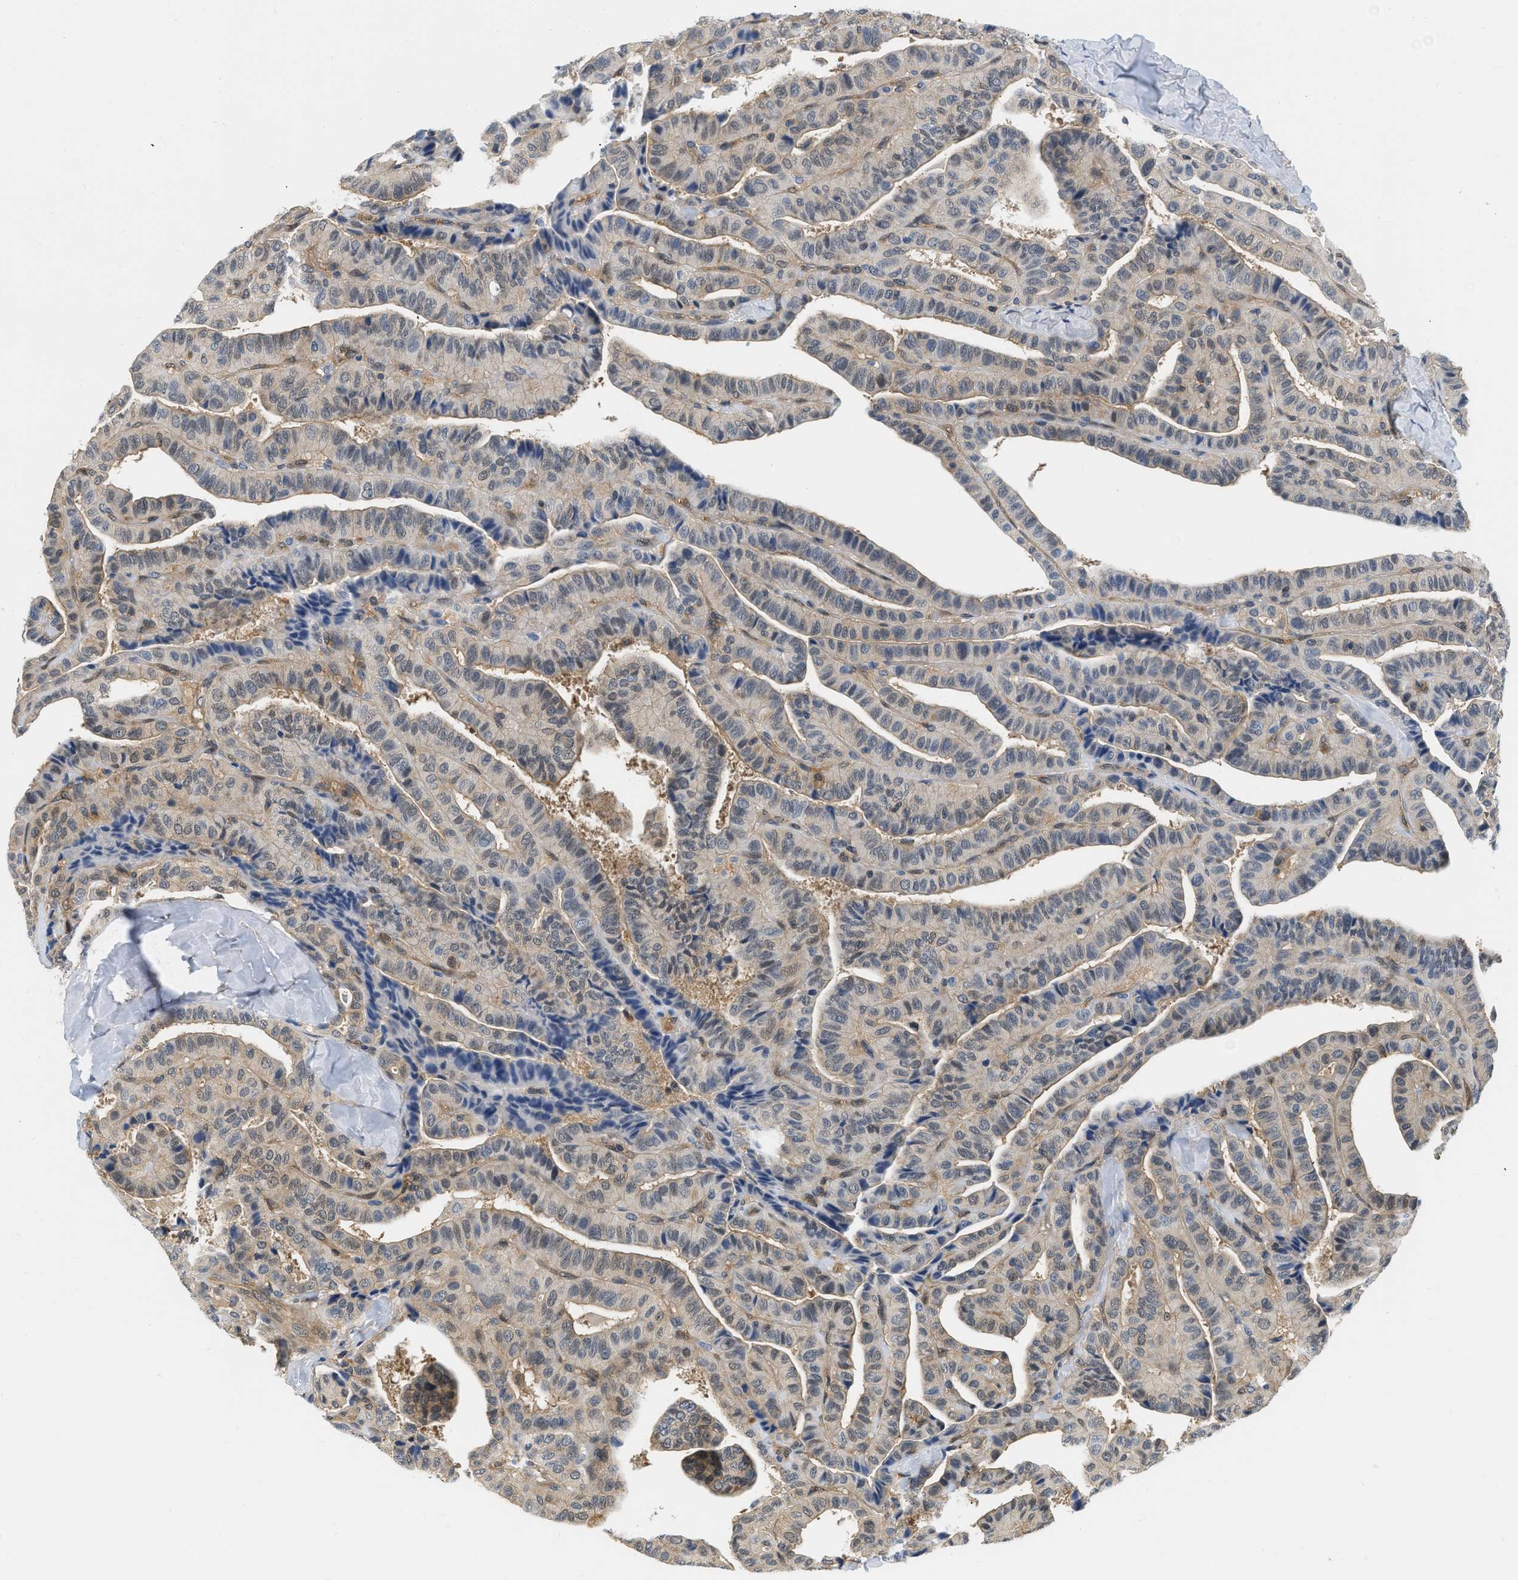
{"staining": {"intensity": "weak", "quantity": "<25%", "location": "nuclear"}, "tissue": "thyroid cancer", "cell_type": "Tumor cells", "image_type": "cancer", "snomed": [{"axis": "morphology", "description": "Papillary adenocarcinoma, NOS"}, {"axis": "topography", "description": "Thyroid gland"}], "caption": "Tumor cells show no significant expression in thyroid papillary adenocarcinoma.", "gene": "EIF4EBP2", "patient": {"sex": "male", "age": 77}}